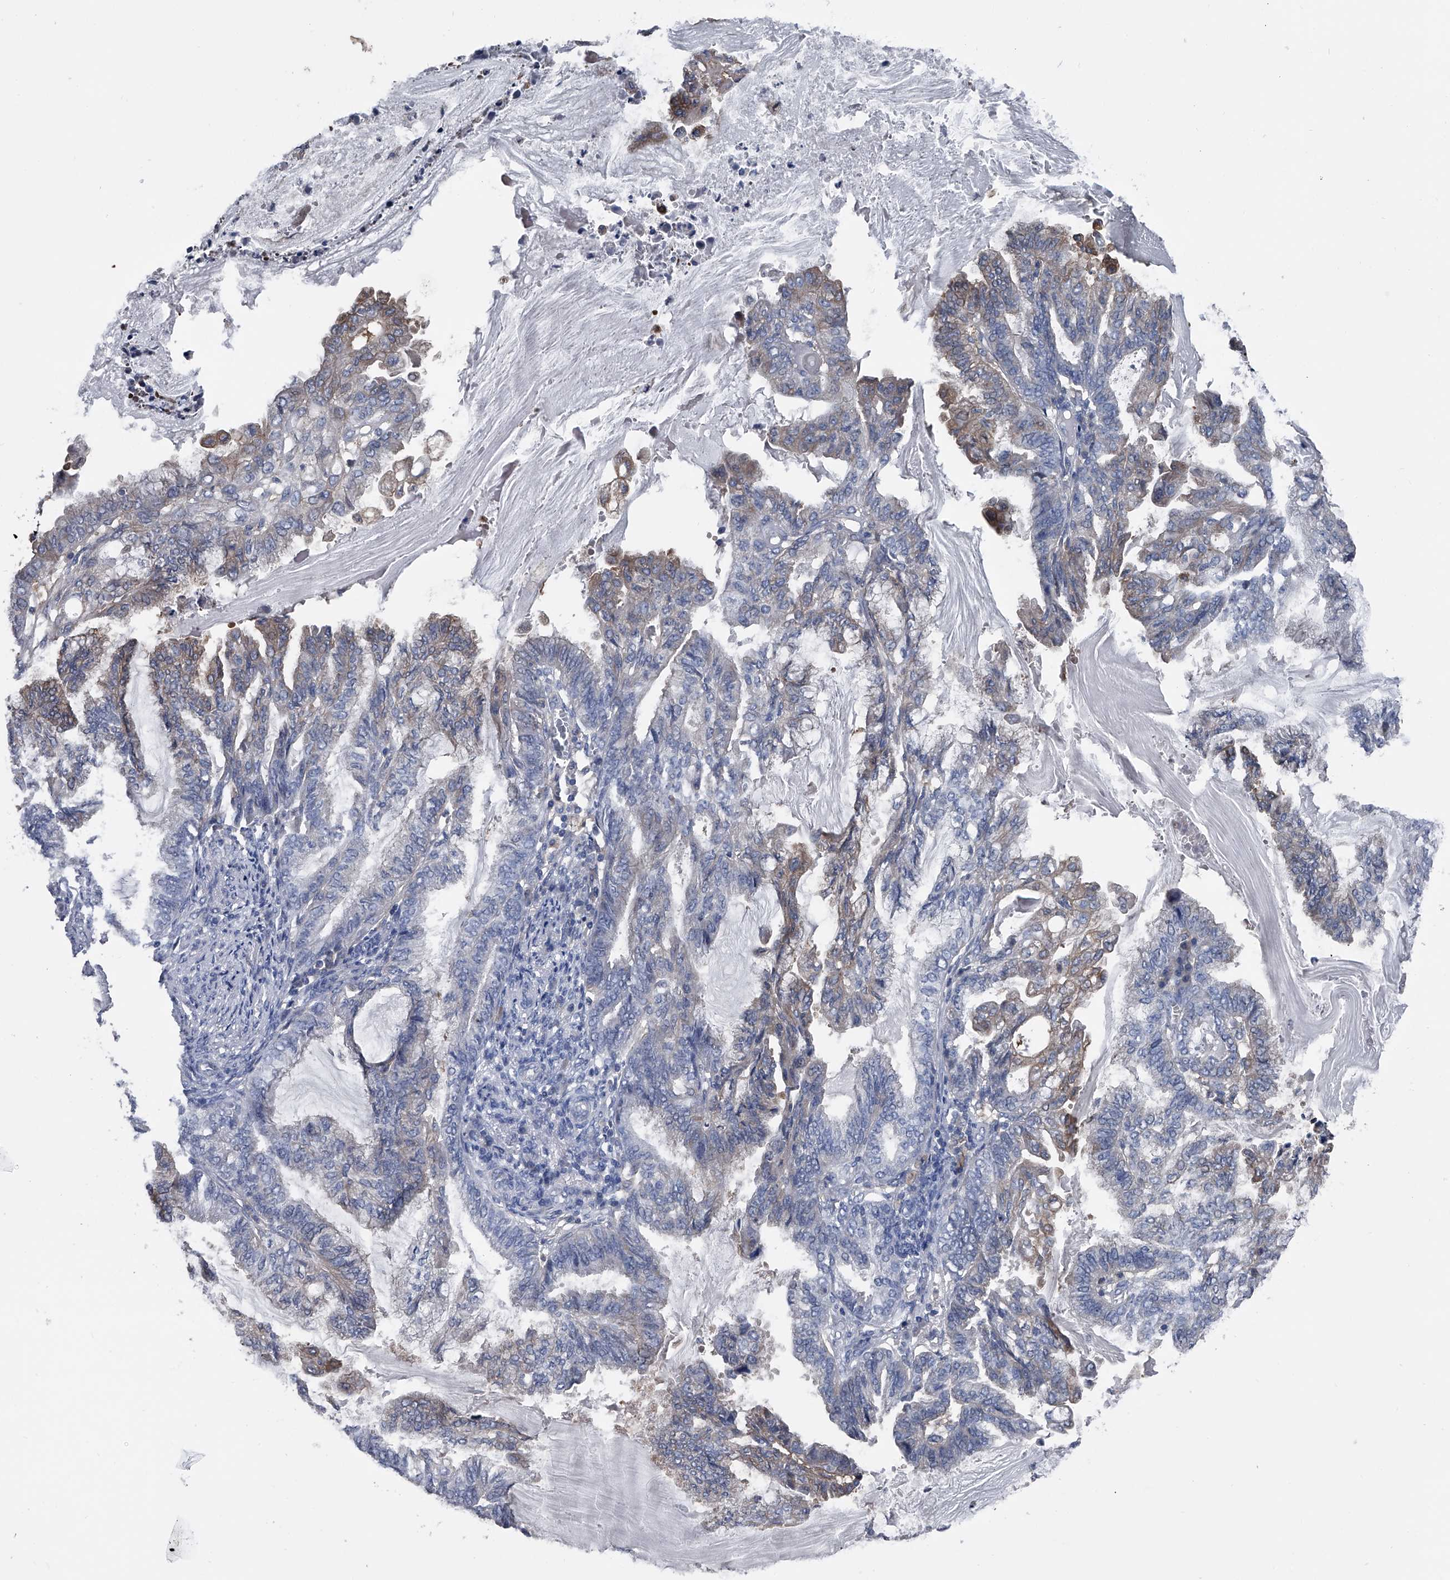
{"staining": {"intensity": "weak", "quantity": "<25%", "location": "cytoplasmic/membranous"}, "tissue": "endometrial cancer", "cell_type": "Tumor cells", "image_type": "cancer", "snomed": [{"axis": "morphology", "description": "Adenocarcinoma, NOS"}, {"axis": "topography", "description": "Endometrium"}], "caption": "This image is of endometrial adenocarcinoma stained with immunohistochemistry (IHC) to label a protein in brown with the nuclei are counter-stained blue. There is no positivity in tumor cells.", "gene": "KIF13A", "patient": {"sex": "female", "age": 86}}